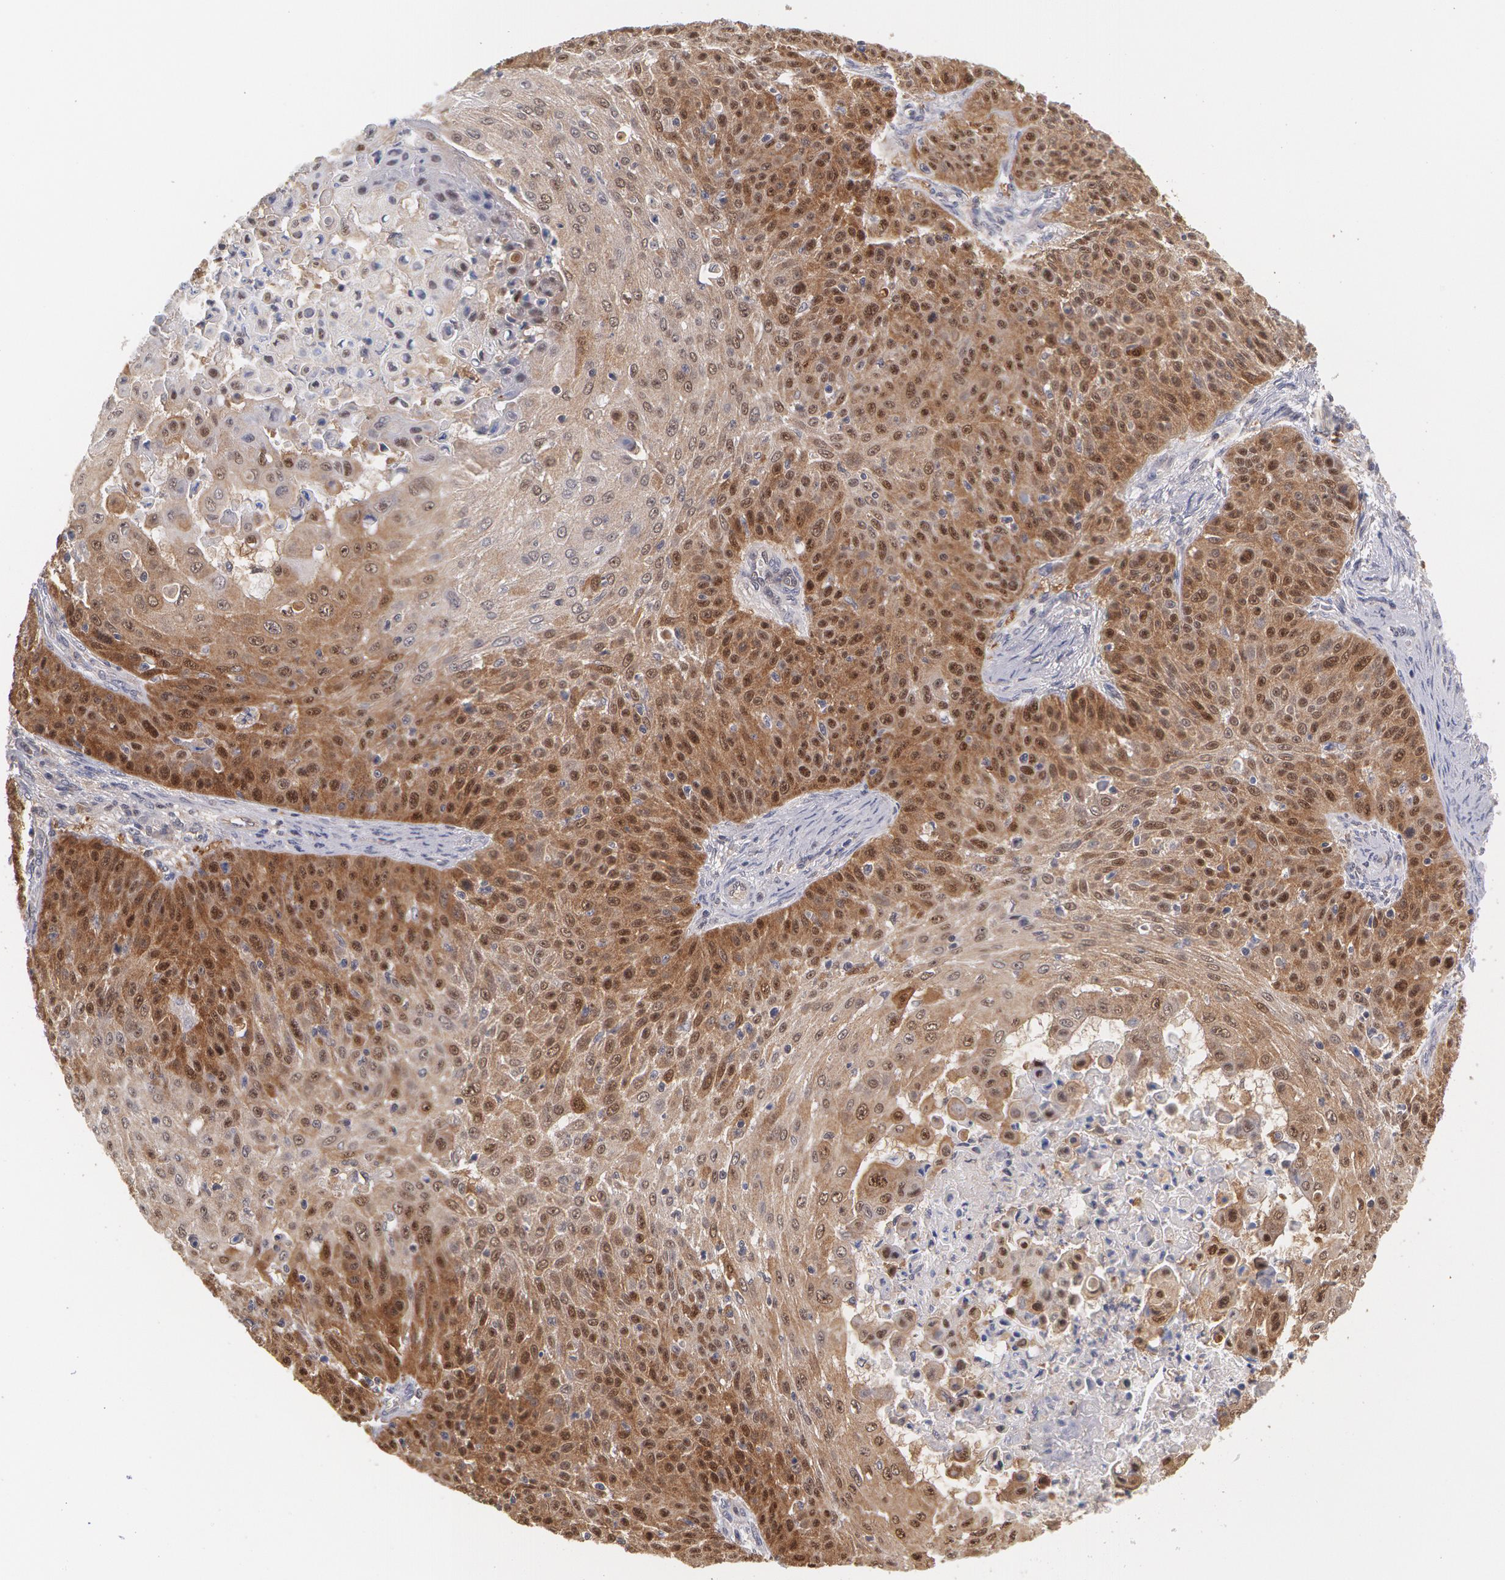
{"staining": {"intensity": "moderate", "quantity": "25%-75%", "location": "cytoplasmic/membranous,nuclear"}, "tissue": "skin cancer", "cell_type": "Tumor cells", "image_type": "cancer", "snomed": [{"axis": "morphology", "description": "Squamous cell carcinoma, NOS"}, {"axis": "topography", "description": "Skin"}], "caption": "Immunohistochemistry (IHC) staining of skin squamous cell carcinoma, which demonstrates medium levels of moderate cytoplasmic/membranous and nuclear expression in about 25%-75% of tumor cells indicating moderate cytoplasmic/membranous and nuclear protein staining. The staining was performed using DAB (brown) for protein detection and nuclei were counterstained in hematoxylin (blue).", "gene": "TXNRD1", "patient": {"sex": "male", "age": 82}}